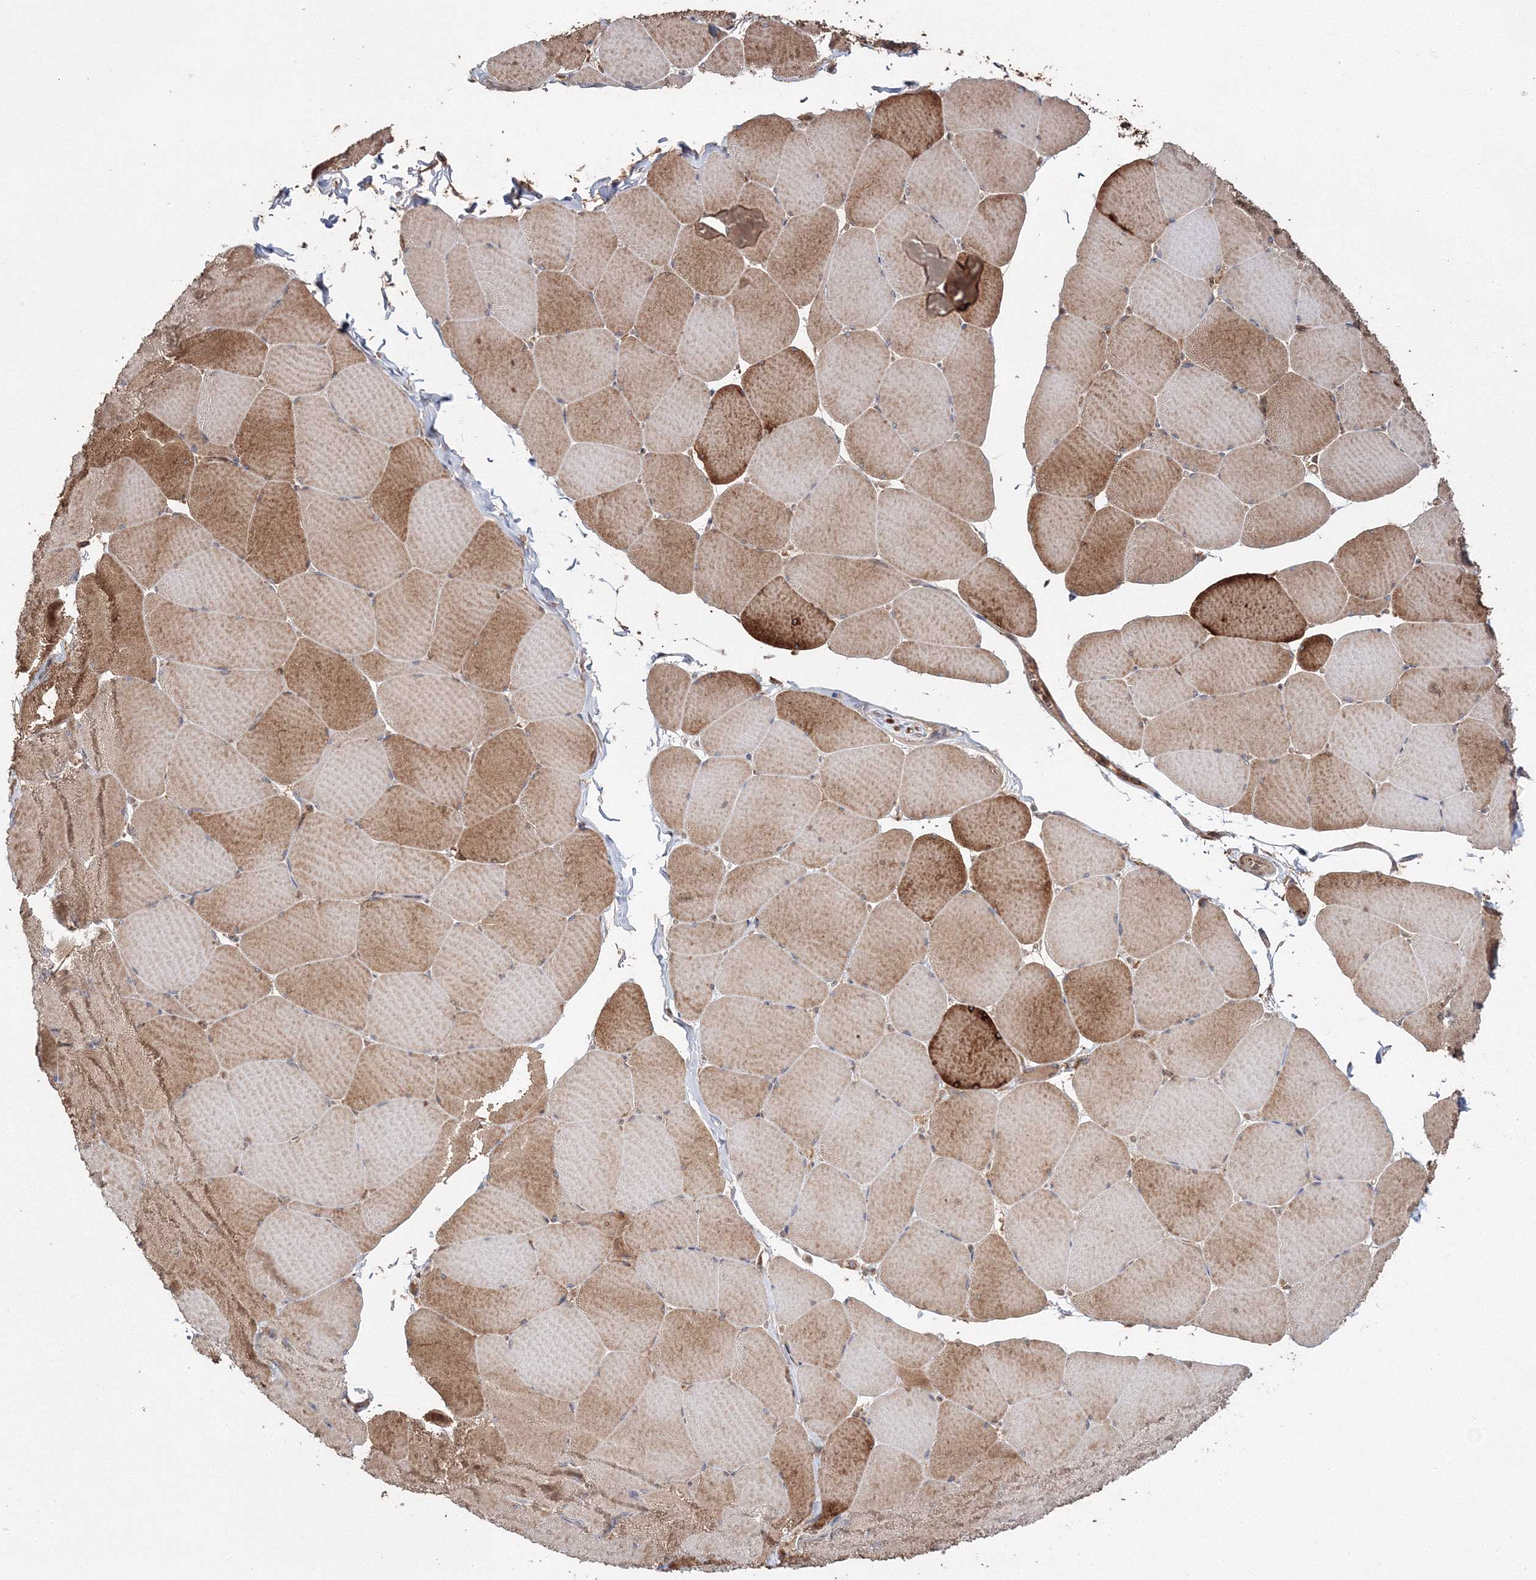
{"staining": {"intensity": "moderate", "quantity": "25%-75%", "location": "cytoplasmic/membranous"}, "tissue": "skeletal muscle", "cell_type": "Myocytes", "image_type": "normal", "snomed": [{"axis": "morphology", "description": "Normal tissue, NOS"}, {"axis": "topography", "description": "Skeletal muscle"}, {"axis": "topography", "description": "Head-Neck"}], "caption": "A high-resolution micrograph shows IHC staining of normal skeletal muscle, which exhibits moderate cytoplasmic/membranous positivity in approximately 25%-75% of myocytes.", "gene": "DDO", "patient": {"sex": "male", "age": 66}}